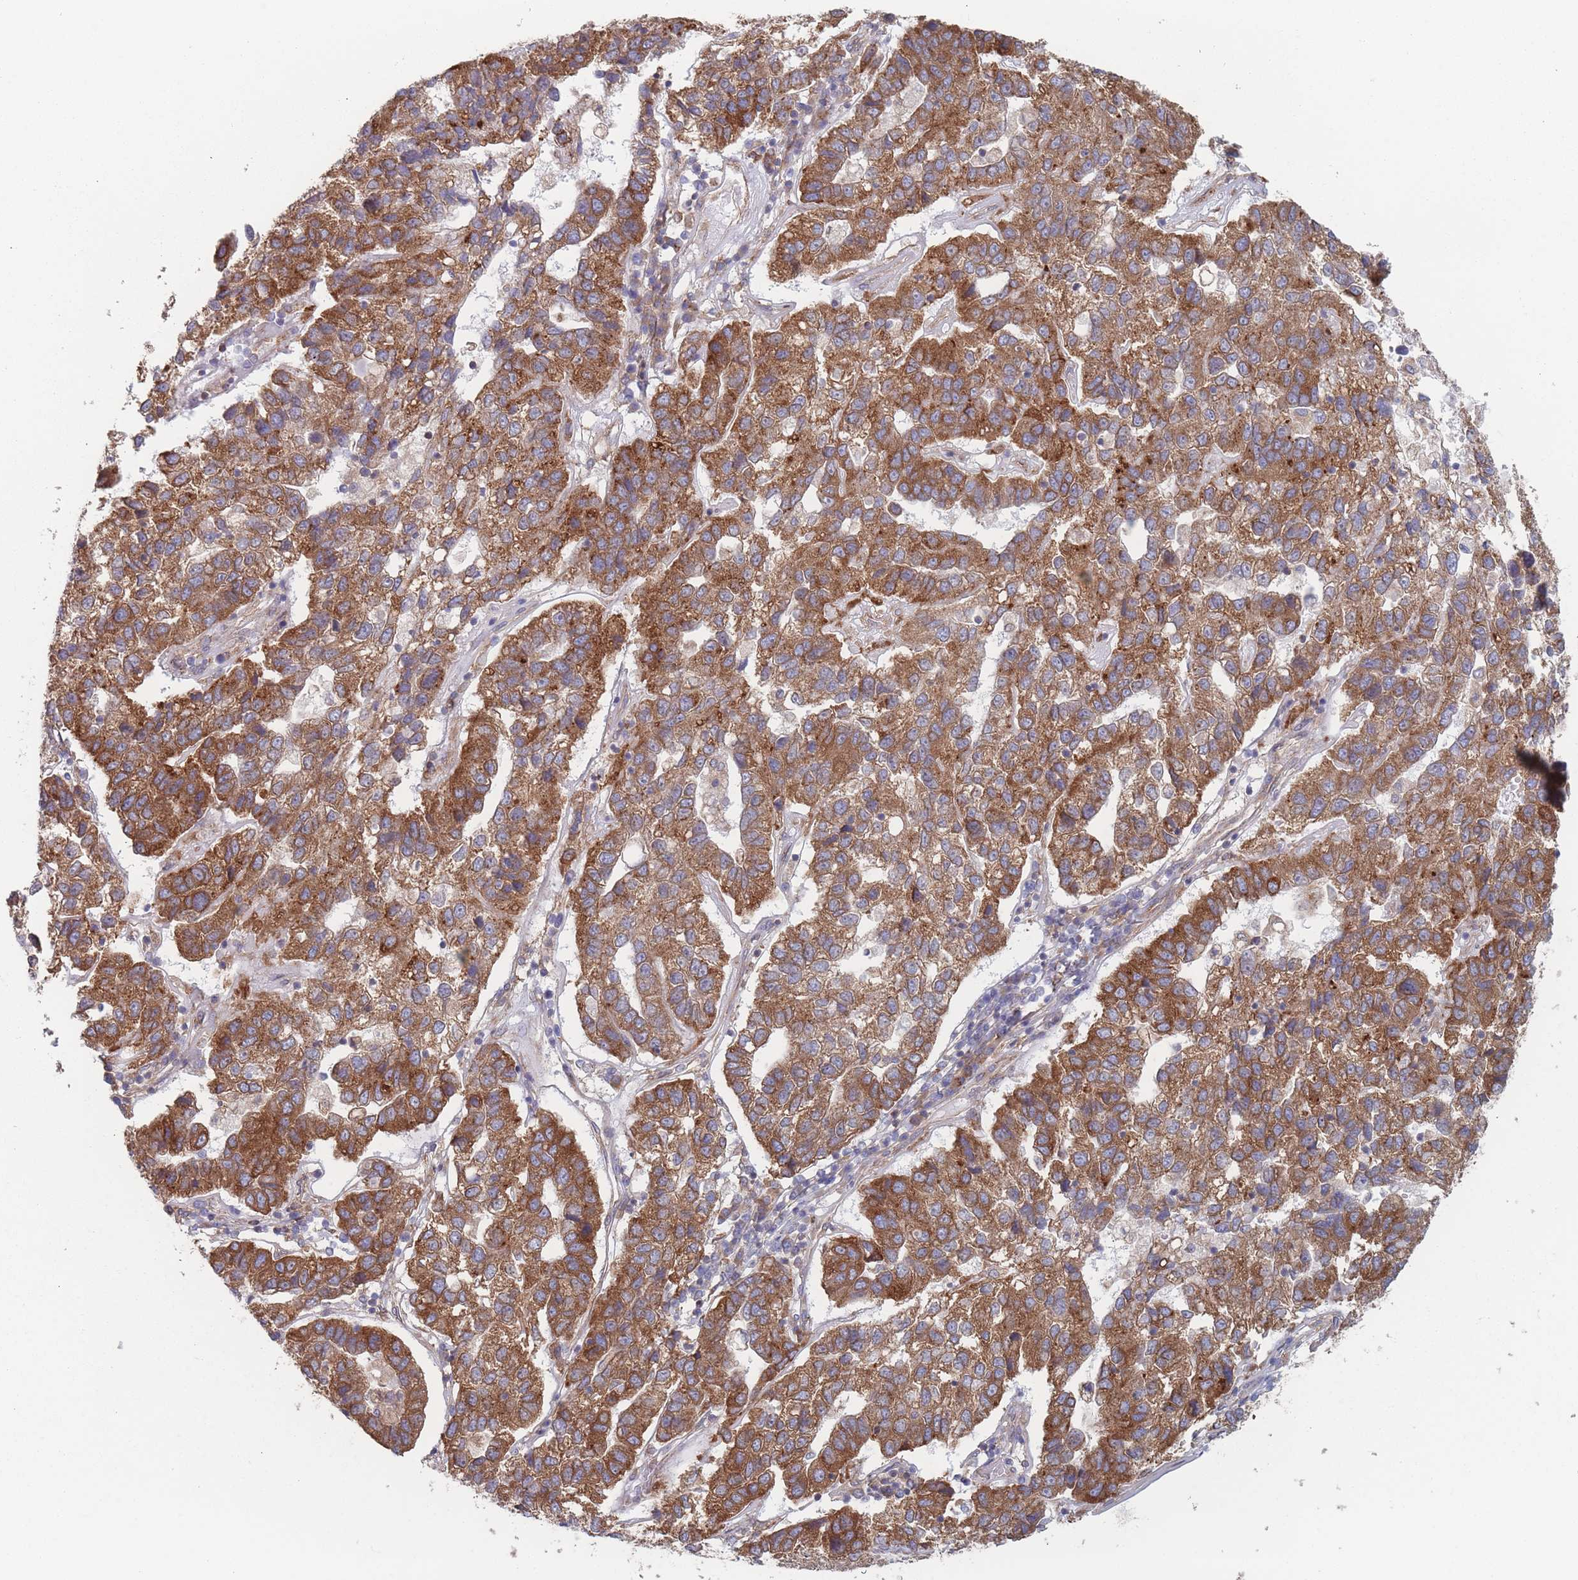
{"staining": {"intensity": "strong", "quantity": ">75%", "location": "cytoplasmic/membranous"}, "tissue": "pancreatic cancer", "cell_type": "Tumor cells", "image_type": "cancer", "snomed": [{"axis": "morphology", "description": "Adenocarcinoma, NOS"}, {"axis": "topography", "description": "Pancreas"}], "caption": "Adenocarcinoma (pancreatic) tissue reveals strong cytoplasmic/membranous staining in about >75% of tumor cells The staining was performed using DAB to visualize the protein expression in brown, while the nuclei were stained in blue with hematoxylin (Magnification: 20x).", "gene": "KDSR", "patient": {"sex": "female", "age": 61}}